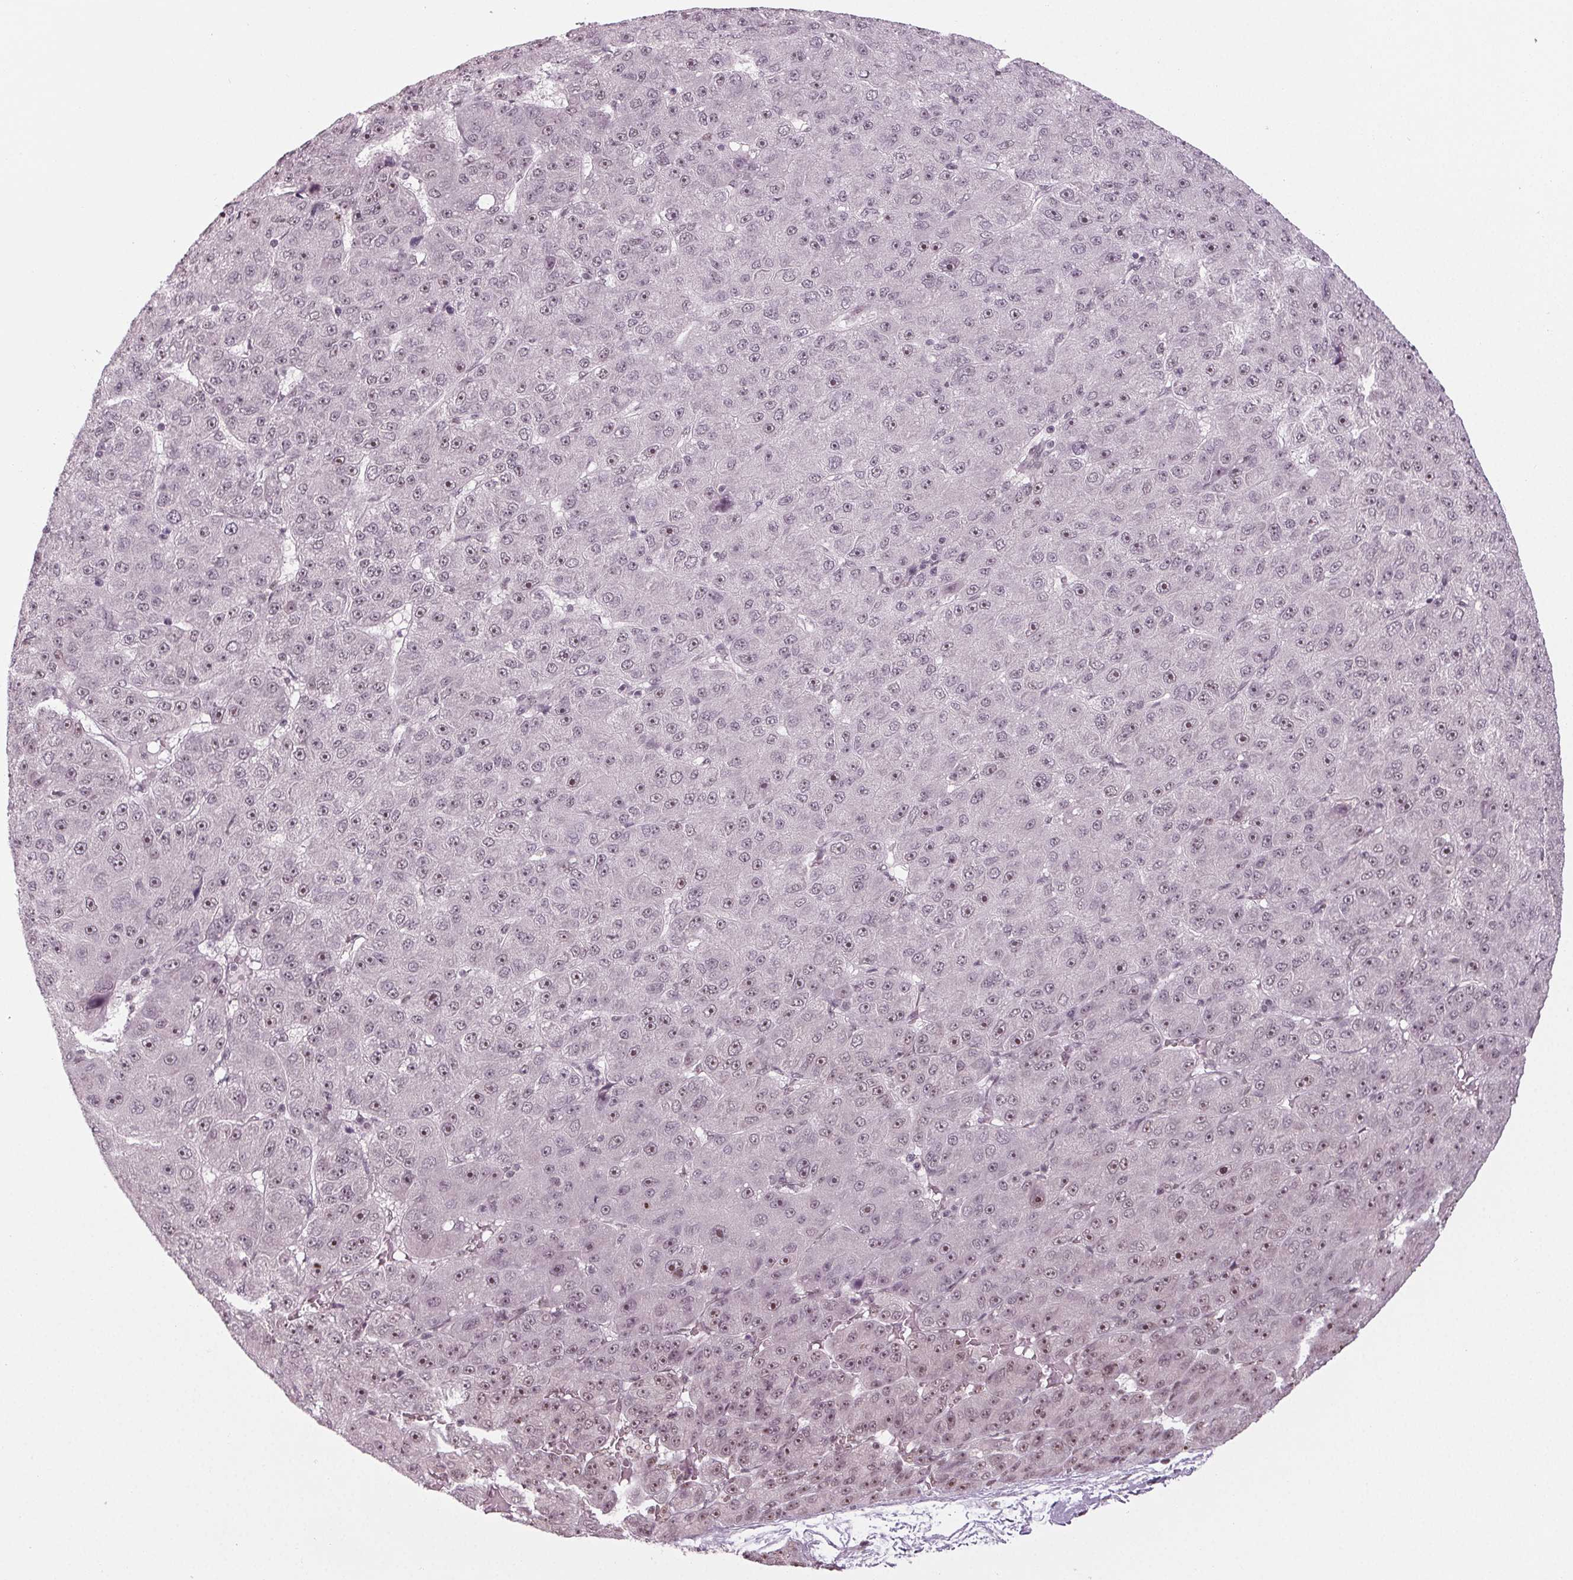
{"staining": {"intensity": "moderate", "quantity": "25%-75%", "location": "nuclear"}, "tissue": "liver cancer", "cell_type": "Tumor cells", "image_type": "cancer", "snomed": [{"axis": "morphology", "description": "Carcinoma, Hepatocellular, NOS"}, {"axis": "topography", "description": "Liver"}], "caption": "Immunohistochemistry photomicrograph of neoplastic tissue: liver hepatocellular carcinoma stained using IHC reveals medium levels of moderate protein expression localized specifically in the nuclear of tumor cells, appearing as a nuclear brown color.", "gene": "DDX41", "patient": {"sex": "male", "age": 67}}